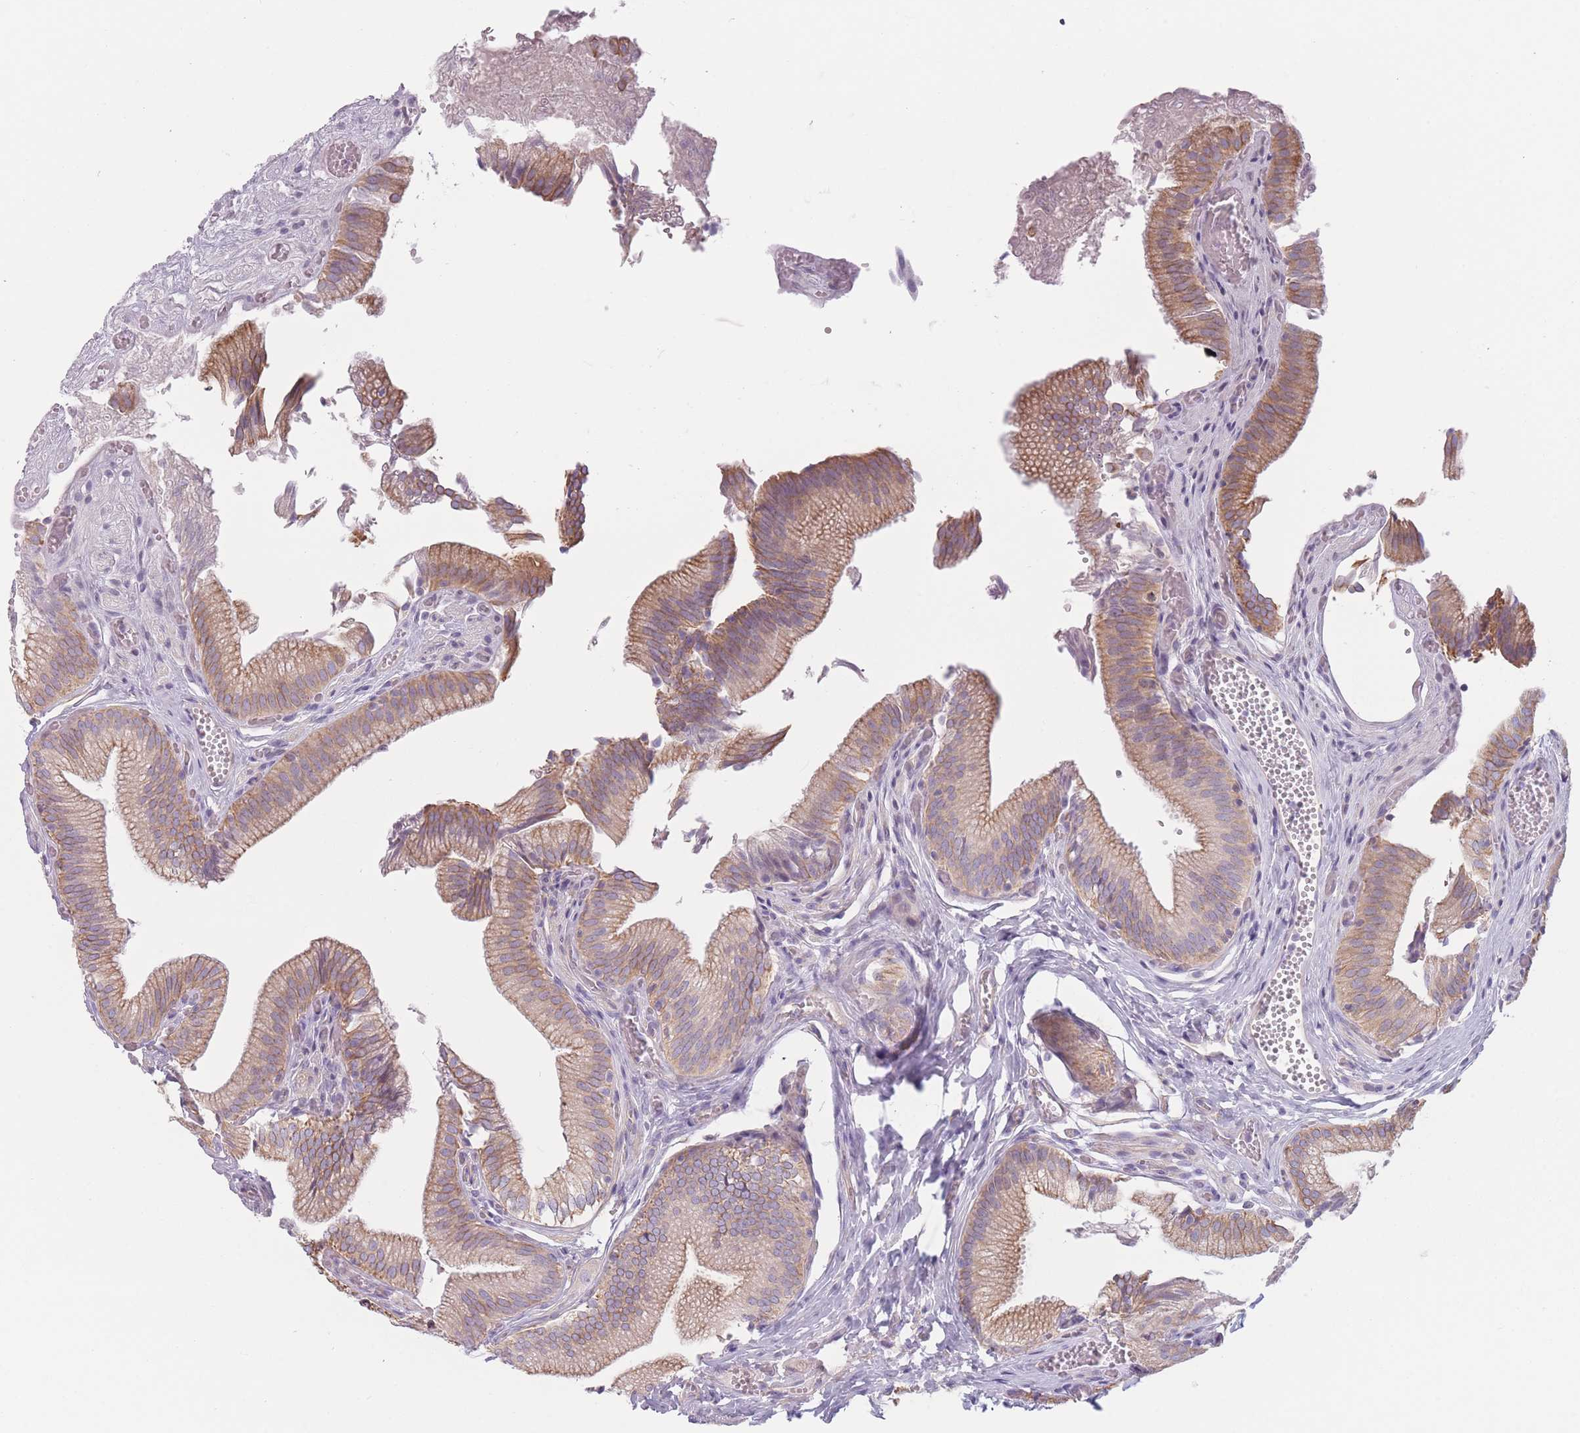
{"staining": {"intensity": "moderate", "quantity": "25%-75%", "location": "cytoplasmic/membranous"}, "tissue": "gallbladder", "cell_type": "Glandular cells", "image_type": "normal", "snomed": [{"axis": "morphology", "description": "Normal tissue, NOS"}, {"axis": "topography", "description": "Gallbladder"}, {"axis": "topography", "description": "Peripheral nerve tissue"}], "caption": "Human gallbladder stained with a protein marker shows moderate staining in glandular cells.", "gene": "PLEKHG2", "patient": {"sex": "male", "age": 17}}